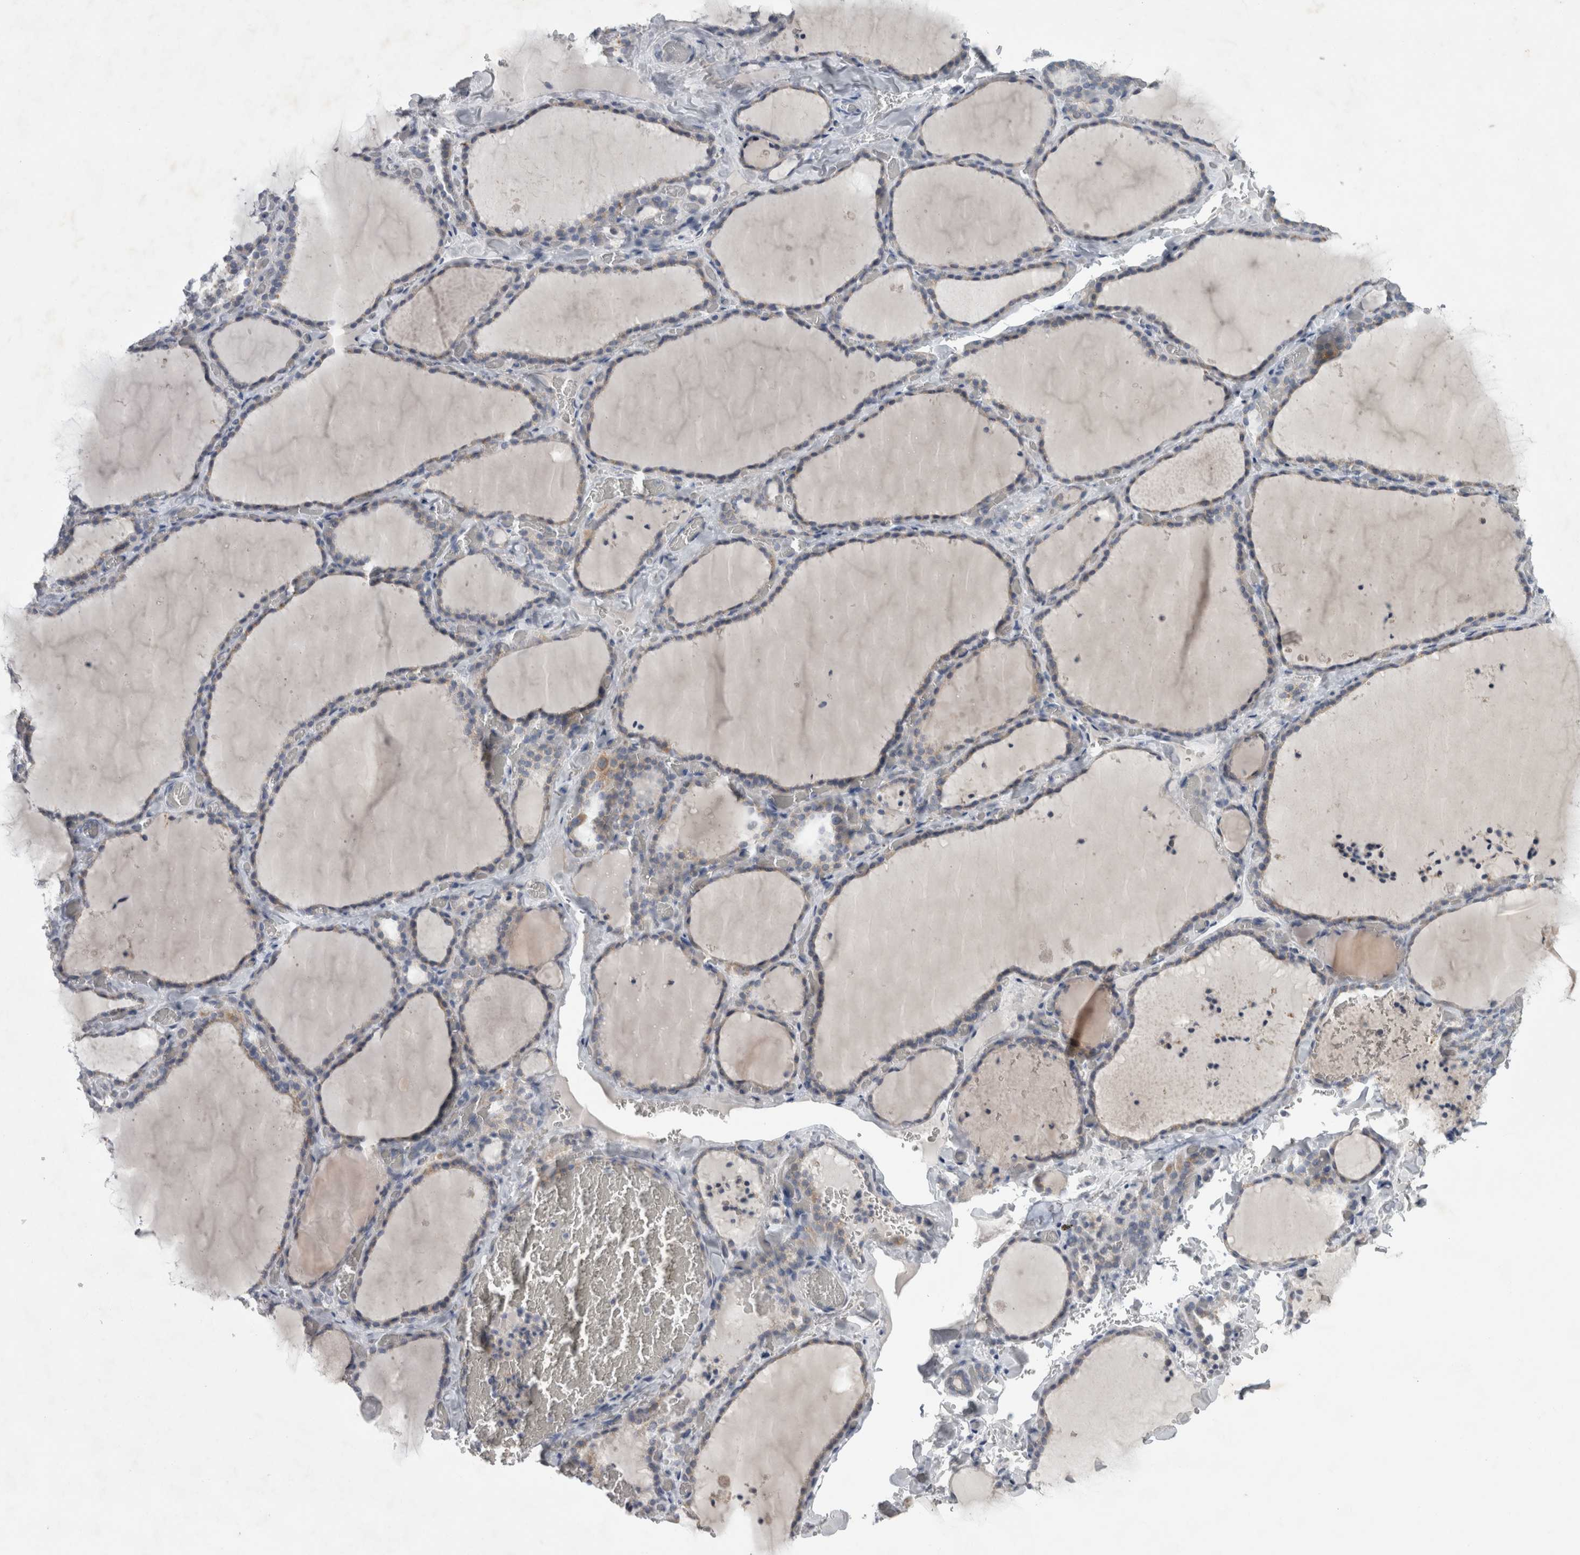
{"staining": {"intensity": "negative", "quantity": "none", "location": "none"}, "tissue": "thyroid gland", "cell_type": "Glandular cells", "image_type": "normal", "snomed": [{"axis": "morphology", "description": "Normal tissue, NOS"}, {"axis": "topography", "description": "Thyroid gland"}], "caption": "Immunohistochemical staining of unremarkable human thyroid gland exhibits no significant staining in glandular cells.", "gene": "FXYD7", "patient": {"sex": "female", "age": 22}}